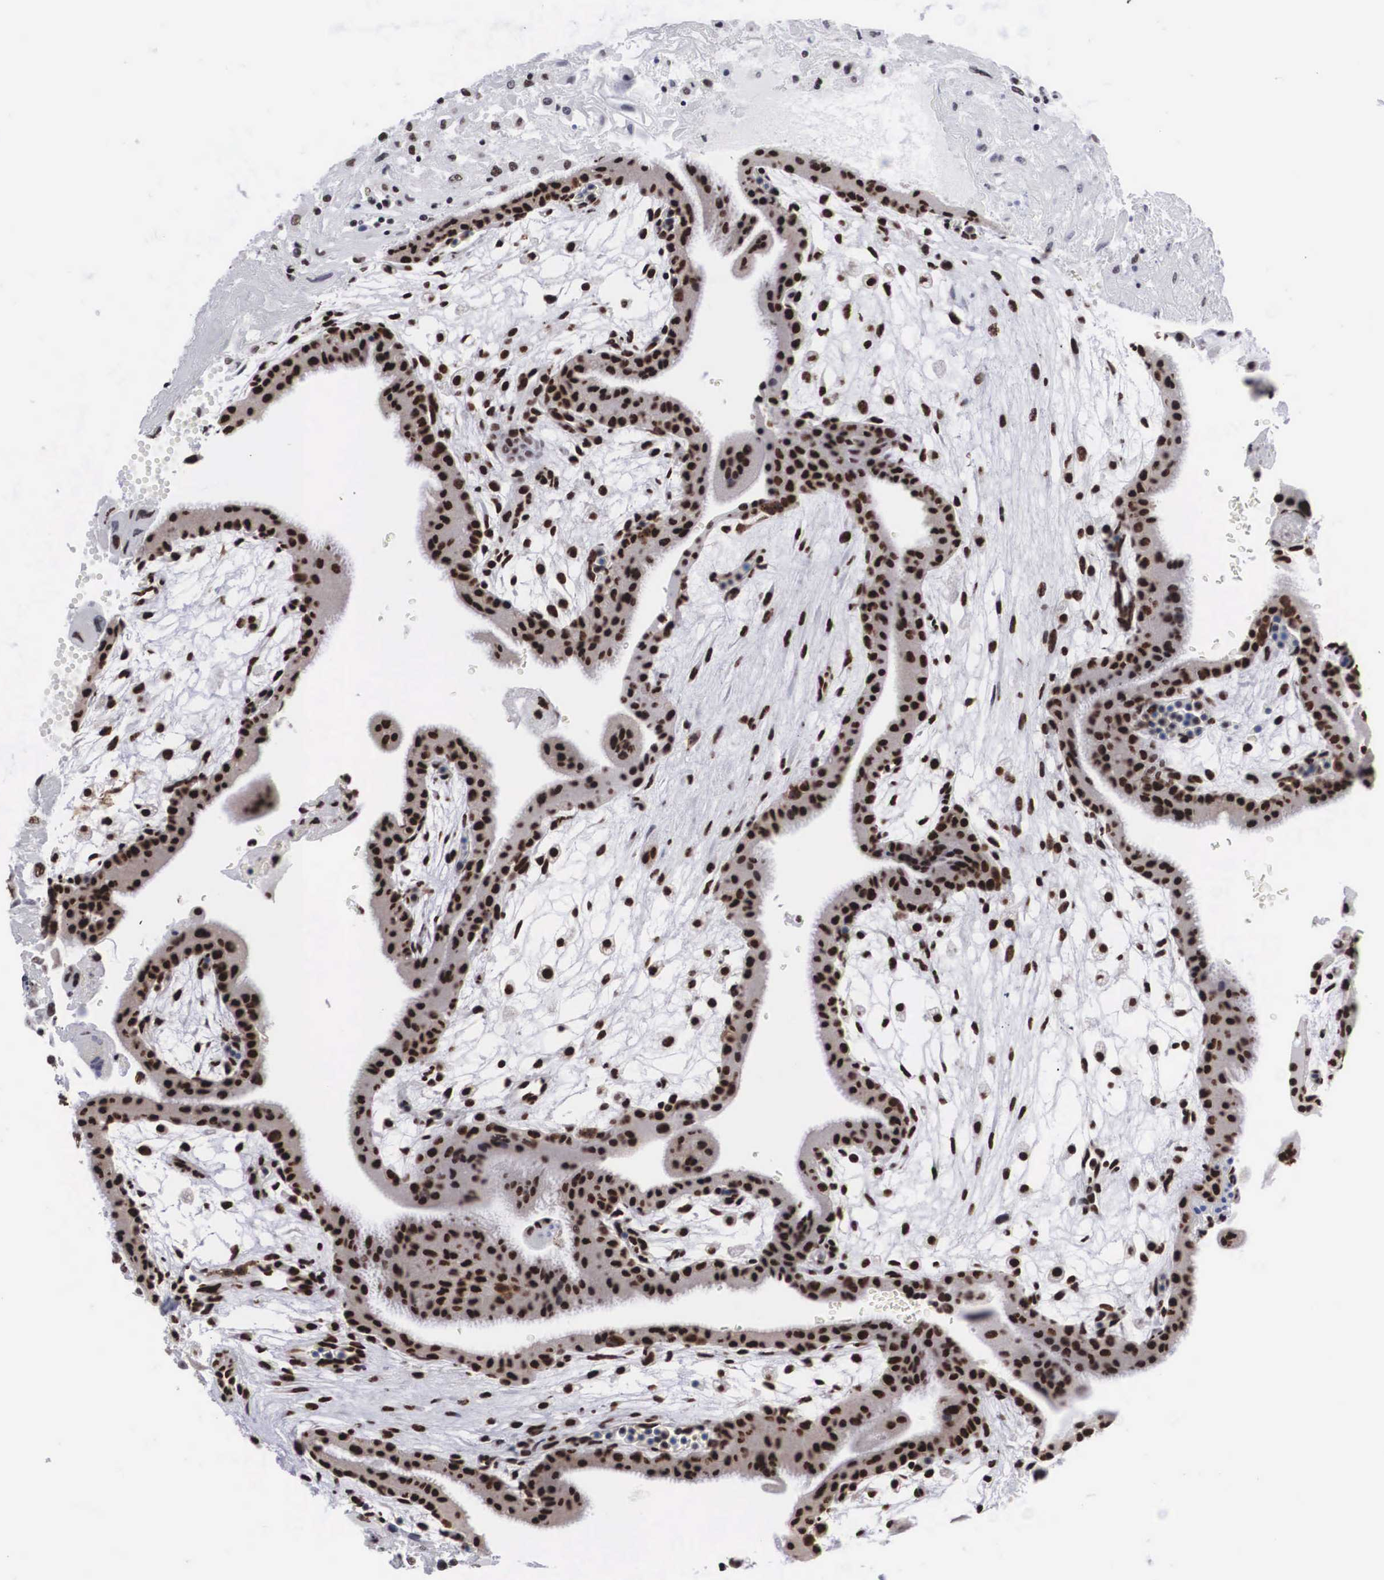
{"staining": {"intensity": "strong", "quantity": ">75%", "location": "nuclear"}, "tissue": "placenta", "cell_type": "Decidual cells", "image_type": "normal", "snomed": [{"axis": "morphology", "description": "Normal tissue, NOS"}, {"axis": "topography", "description": "Placenta"}], "caption": "Placenta stained with a brown dye exhibits strong nuclear positive expression in about >75% of decidual cells.", "gene": "ACIN1", "patient": {"sex": "female", "age": 35}}